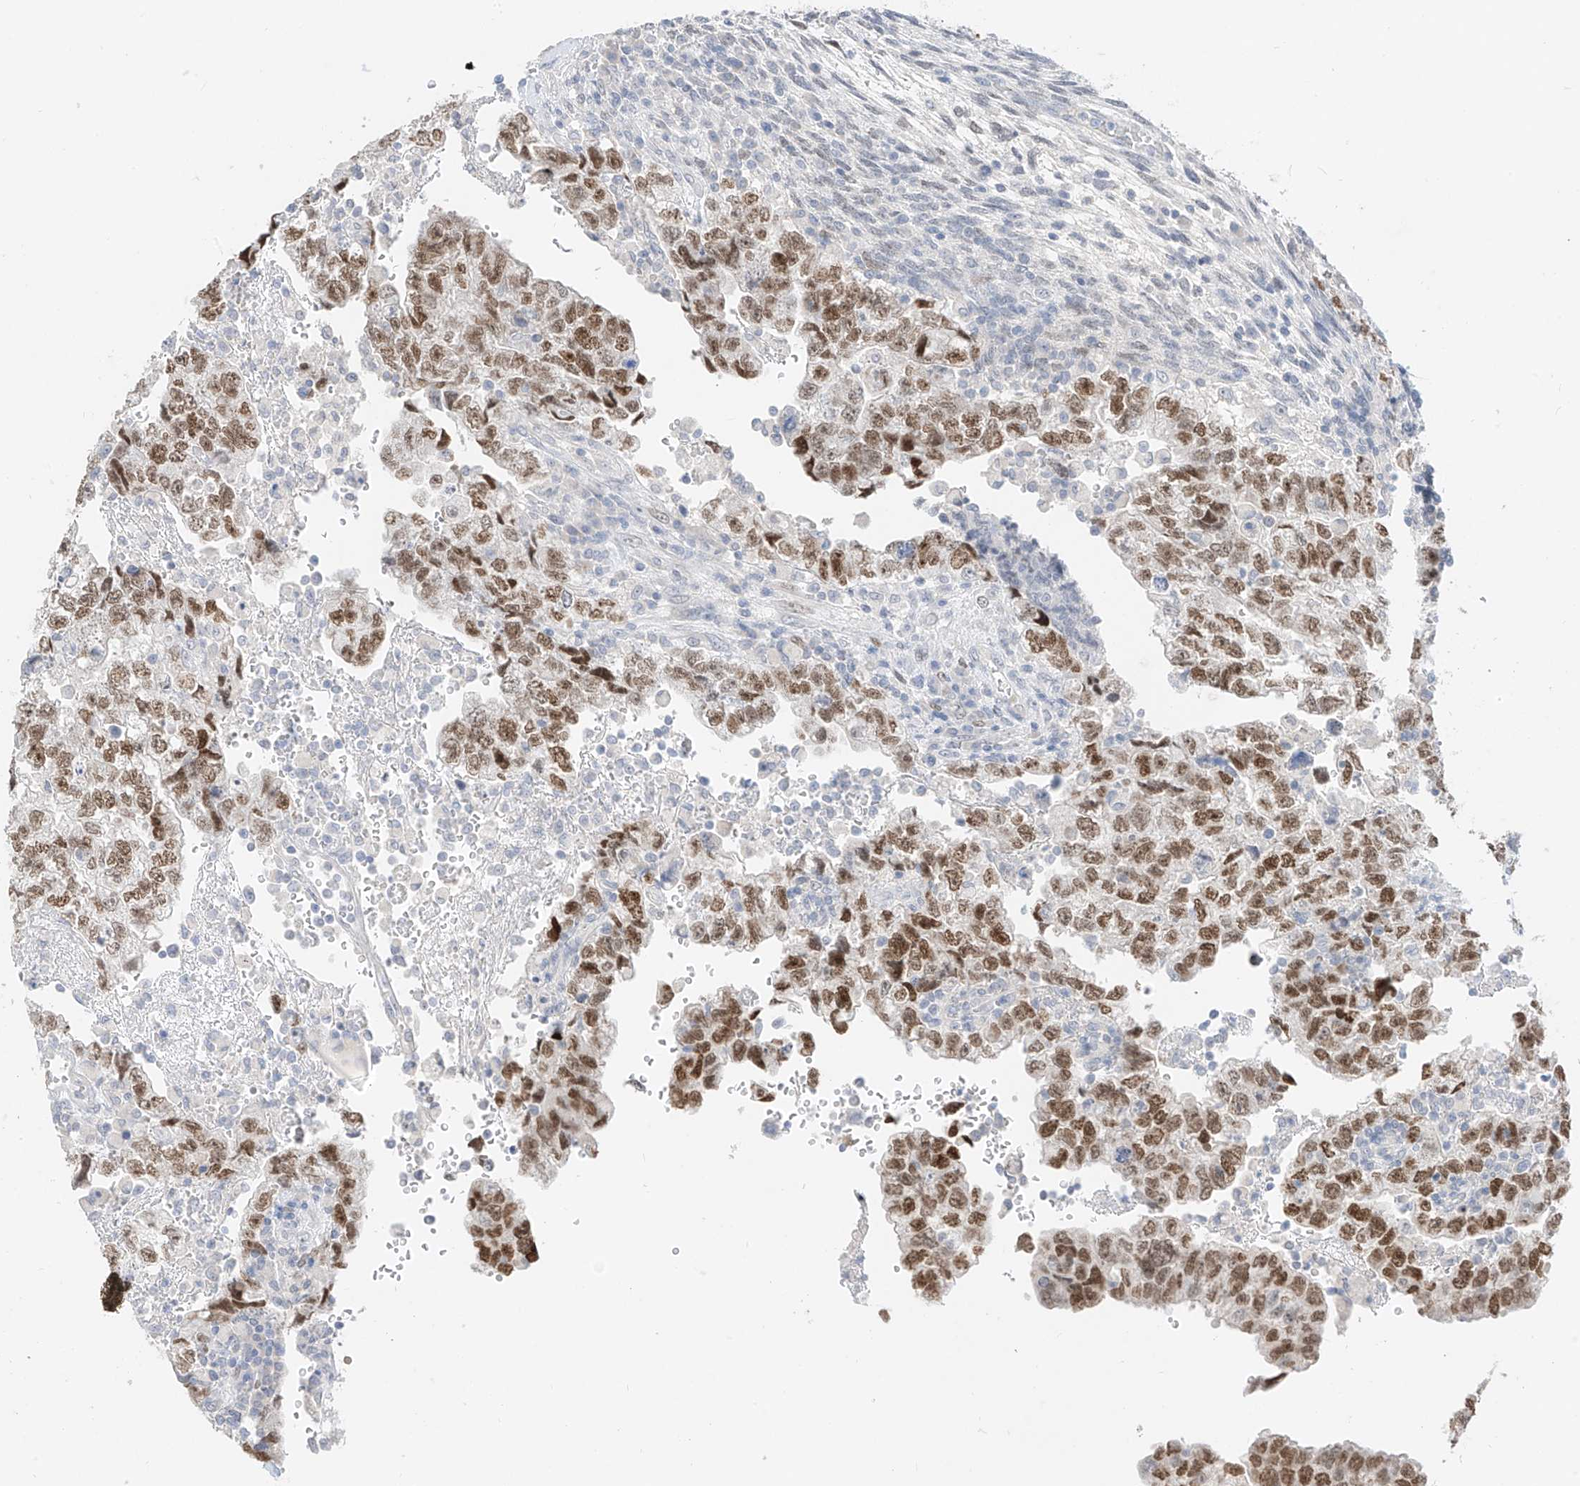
{"staining": {"intensity": "moderate", "quantity": ">75%", "location": "nuclear"}, "tissue": "testis cancer", "cell_type": "Tumor cells", "image_type": "cancer", "snomed": [{"axis": "morphology", "description": "Normal tissue, NOS"}, {"axis": "morphology", "description": "Carcinoma, Embryonal, NOS"}, {"axis": "topography", "description": "Testis"}], "caption": "A micrograph showing moderate nuclear staining in approximately >75% of tumor cells in embryonal carcinoma (testis), as visualized by brown immunohistochemical staining.", "gene": "BARX2", "patient": {"sex": "male", "age": 36}}